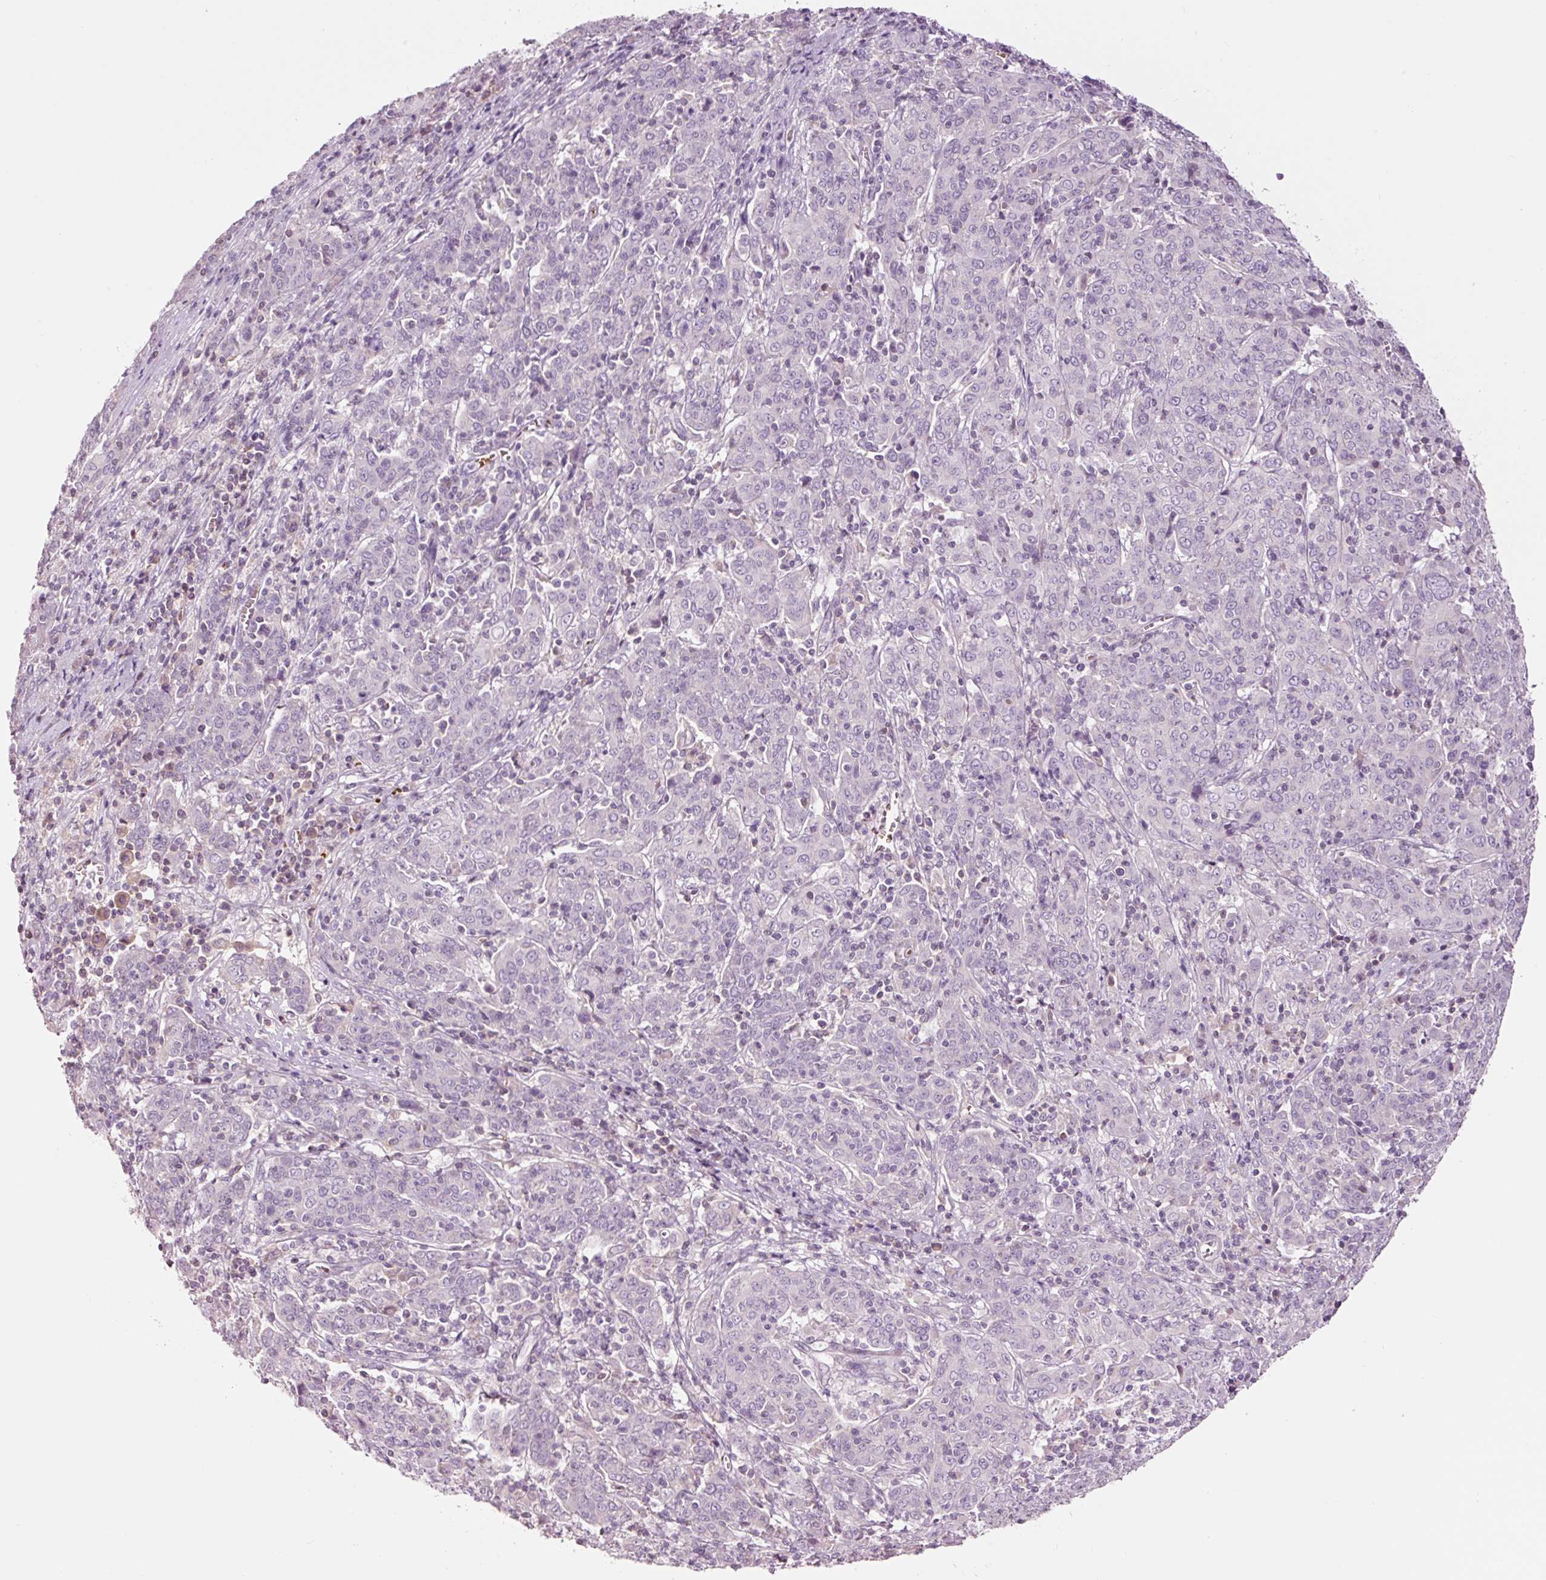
{"staining": {"intensity": "negative", "quantity": "none", "location": "none"}, "tissue": "cervical cancer", "cell_type": "Tumor cells", "image_type": "cancer", "snomed": [{"axis": "morphology", "description": "Squamous cell carcinoma, NOS"}, {"axis": "topography", "description": "Cervix"}], "caption": "Immunohistochemistry of cervical cancer (squamous cell carcinoma) exhibits no positivity in tumor cells.", "gene": "LDHAL6B", "patient": {"sex": "female", "age": 67}}